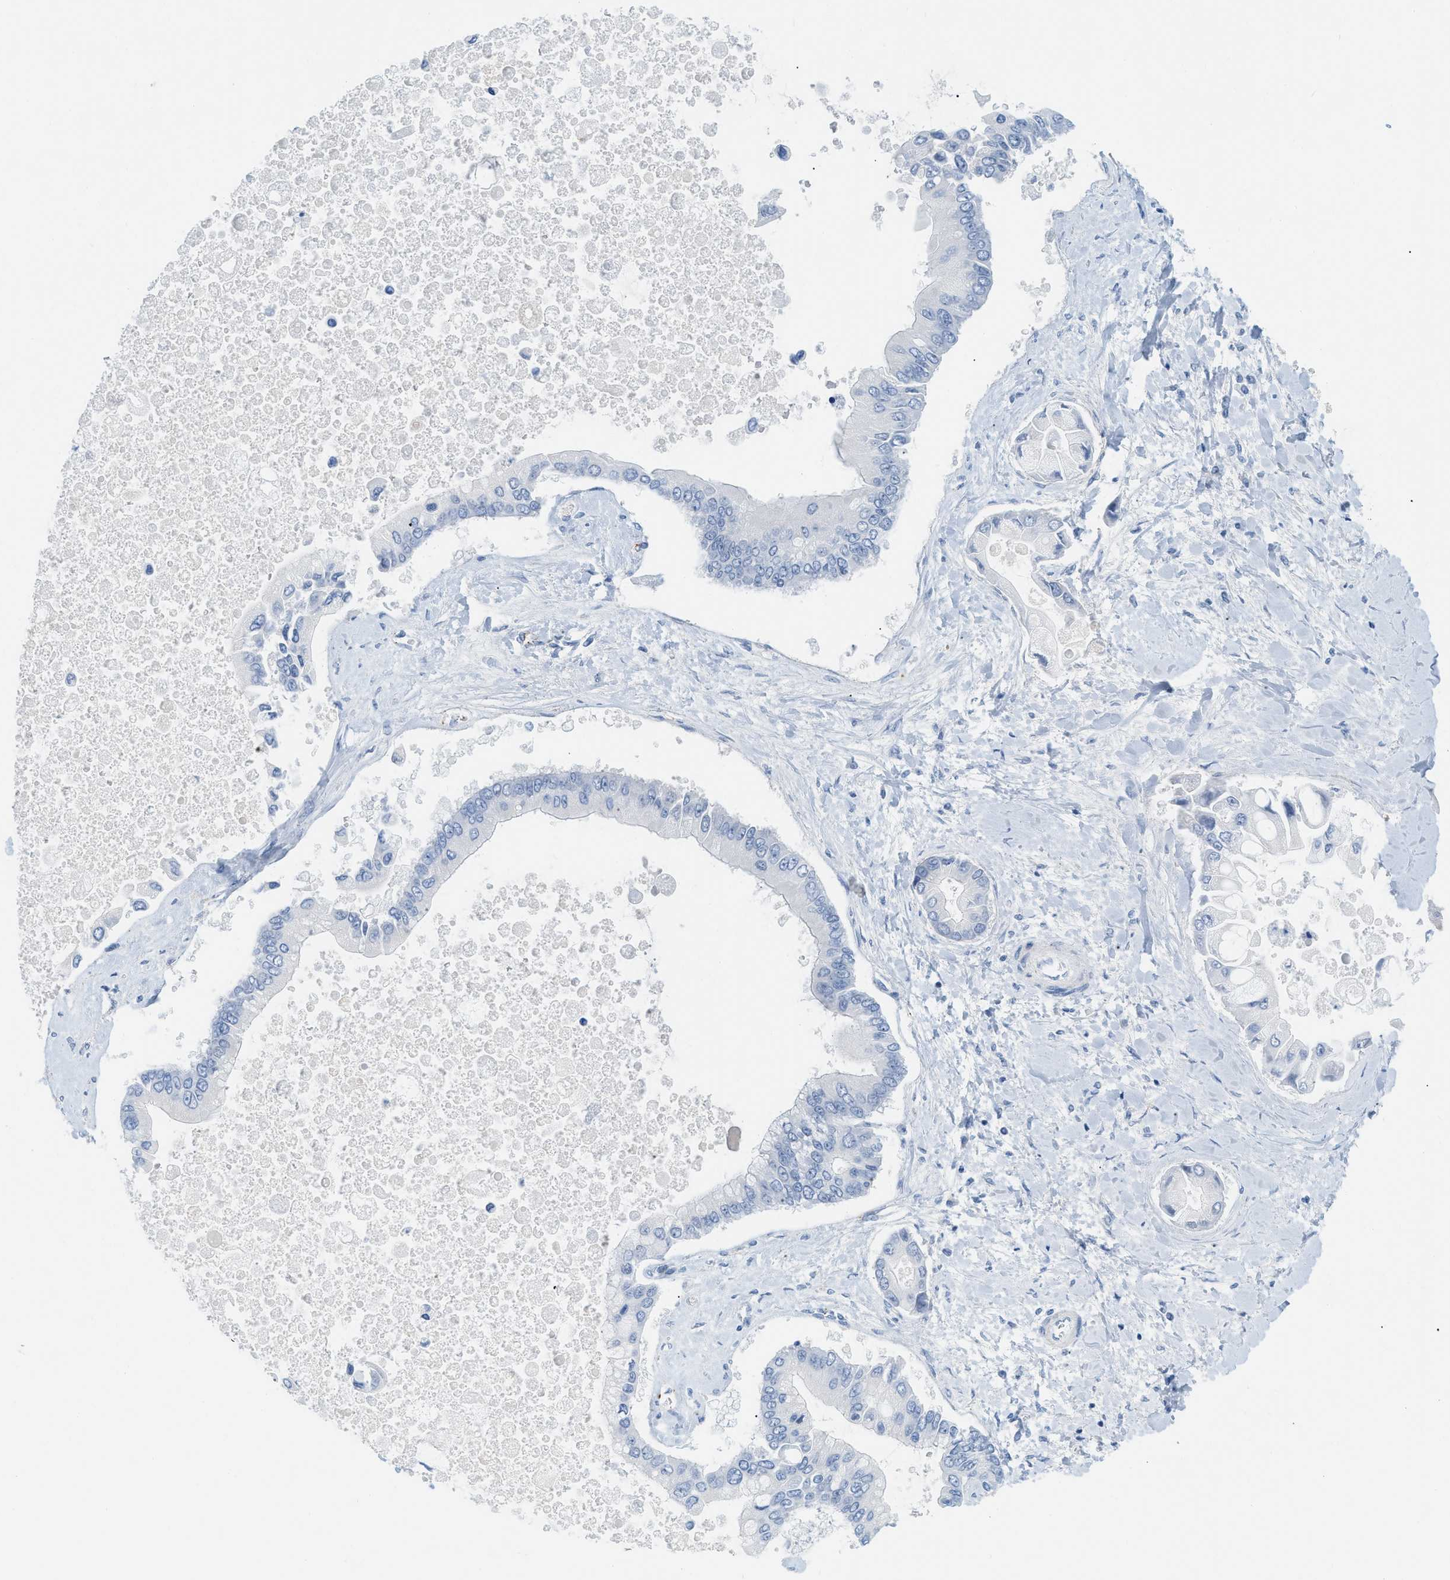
{"staining": {"intensity": "negative", "quantity": "none", "location": "none"}, "tissue": "liver cancer", "cell_type": "Tumor cells", "image_type": "cancer", "snomed": [{"axis": "morphology", "description": "Cholangiocarcinoma"}, {"axis": "topography", "description": "Liver"}], "caption": "This is an immunohistochemistry photomicrograph of human cholangiocarcinoma (liver). There is no expression in tumor cells.", "gene": "HLTF", "patient": {"sex": "male", "age": 50}}